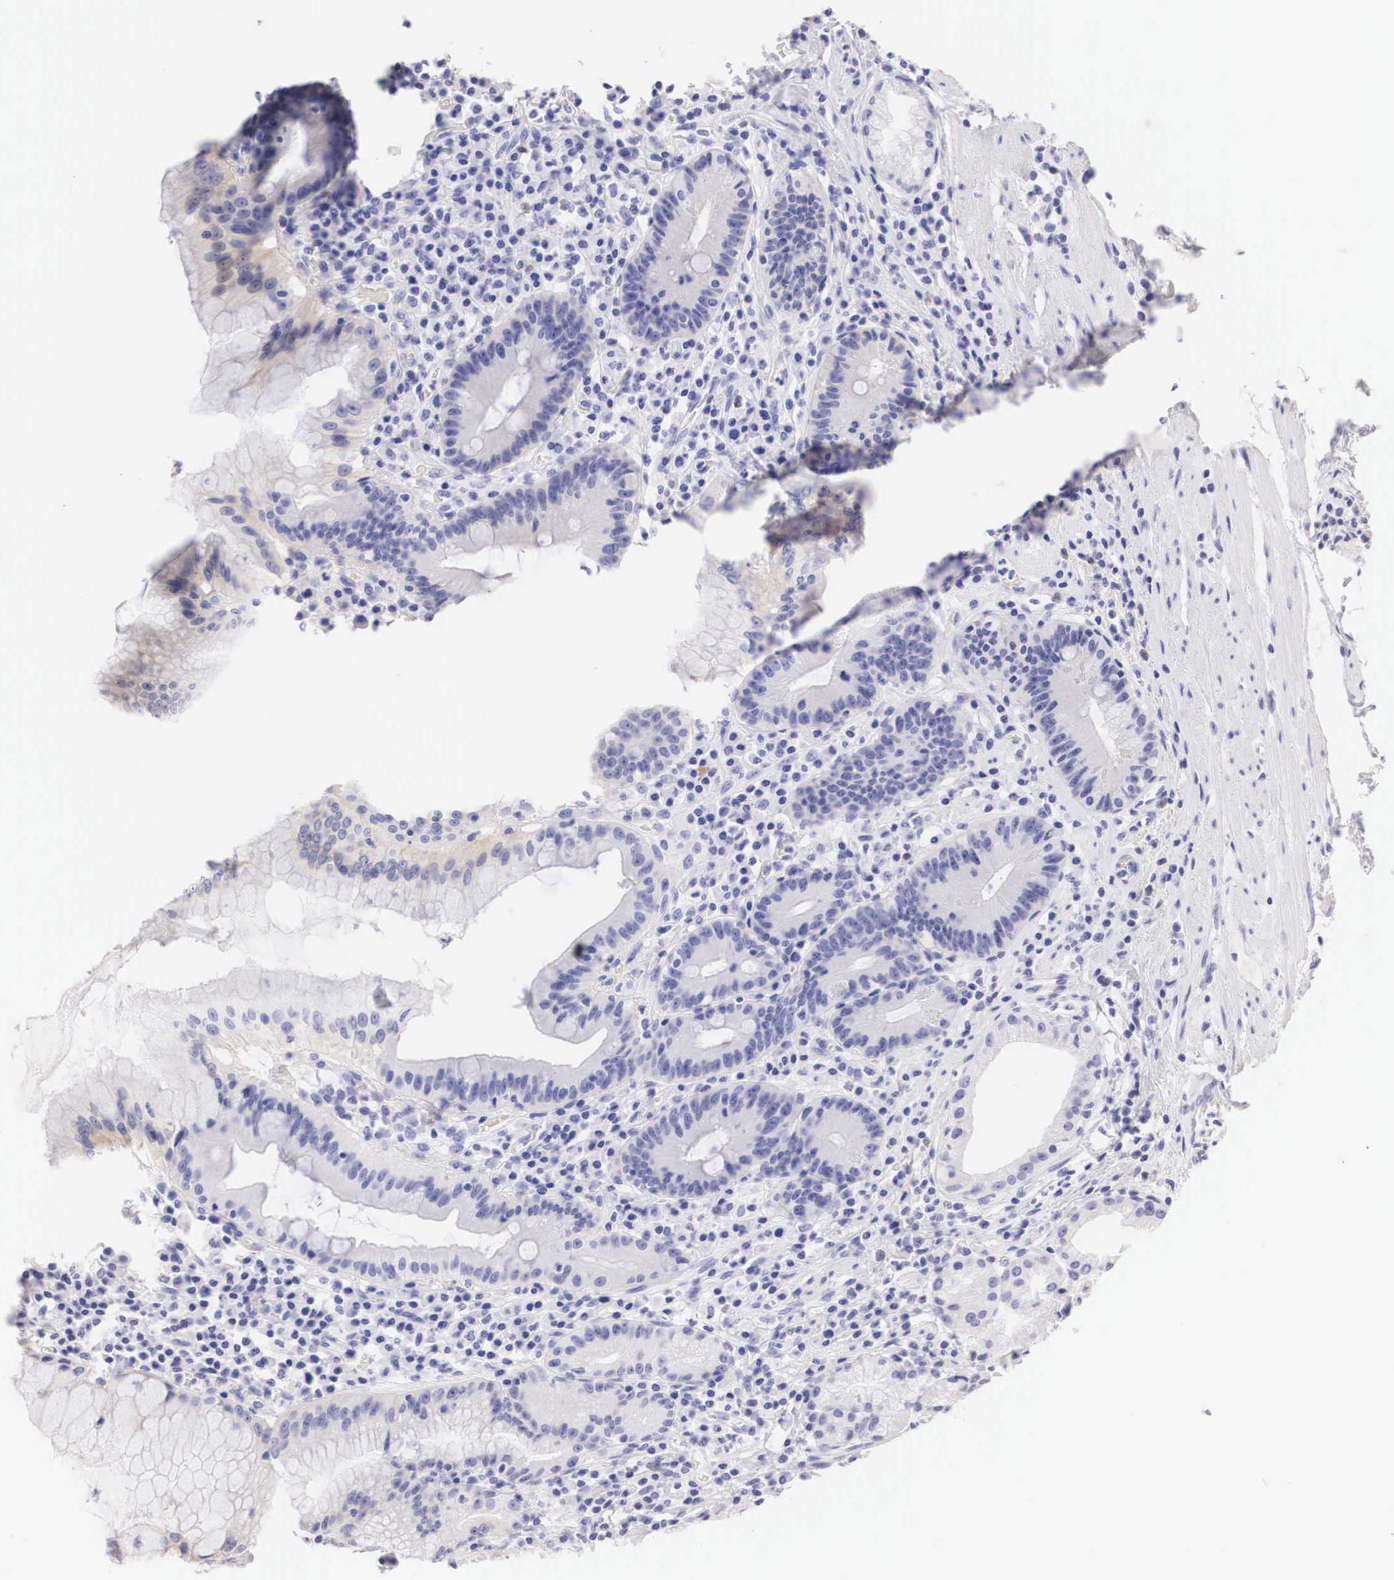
{"staining": {"intensity": "moderate", "quantity": "<25%", "location": "cytoplasmic/membranous"}, "tissue": "stomach", "cell_type": "Glandular cells", "image_type": "normal", "snomed": [{"axis": "morphology", "description": "Normal tissue, NOS"}, {"axis": "topography", "description": "Stomach, lower"}], "caption": "Glandular cells reveal low levels of moderate cytoplasmic/membranous expression in about <25% of cells in benign human stomach. (IHC, brightfield microscopy, high magnification).", "gene": "ERBB2", "patient": {"sex": "male", "age": 58}}